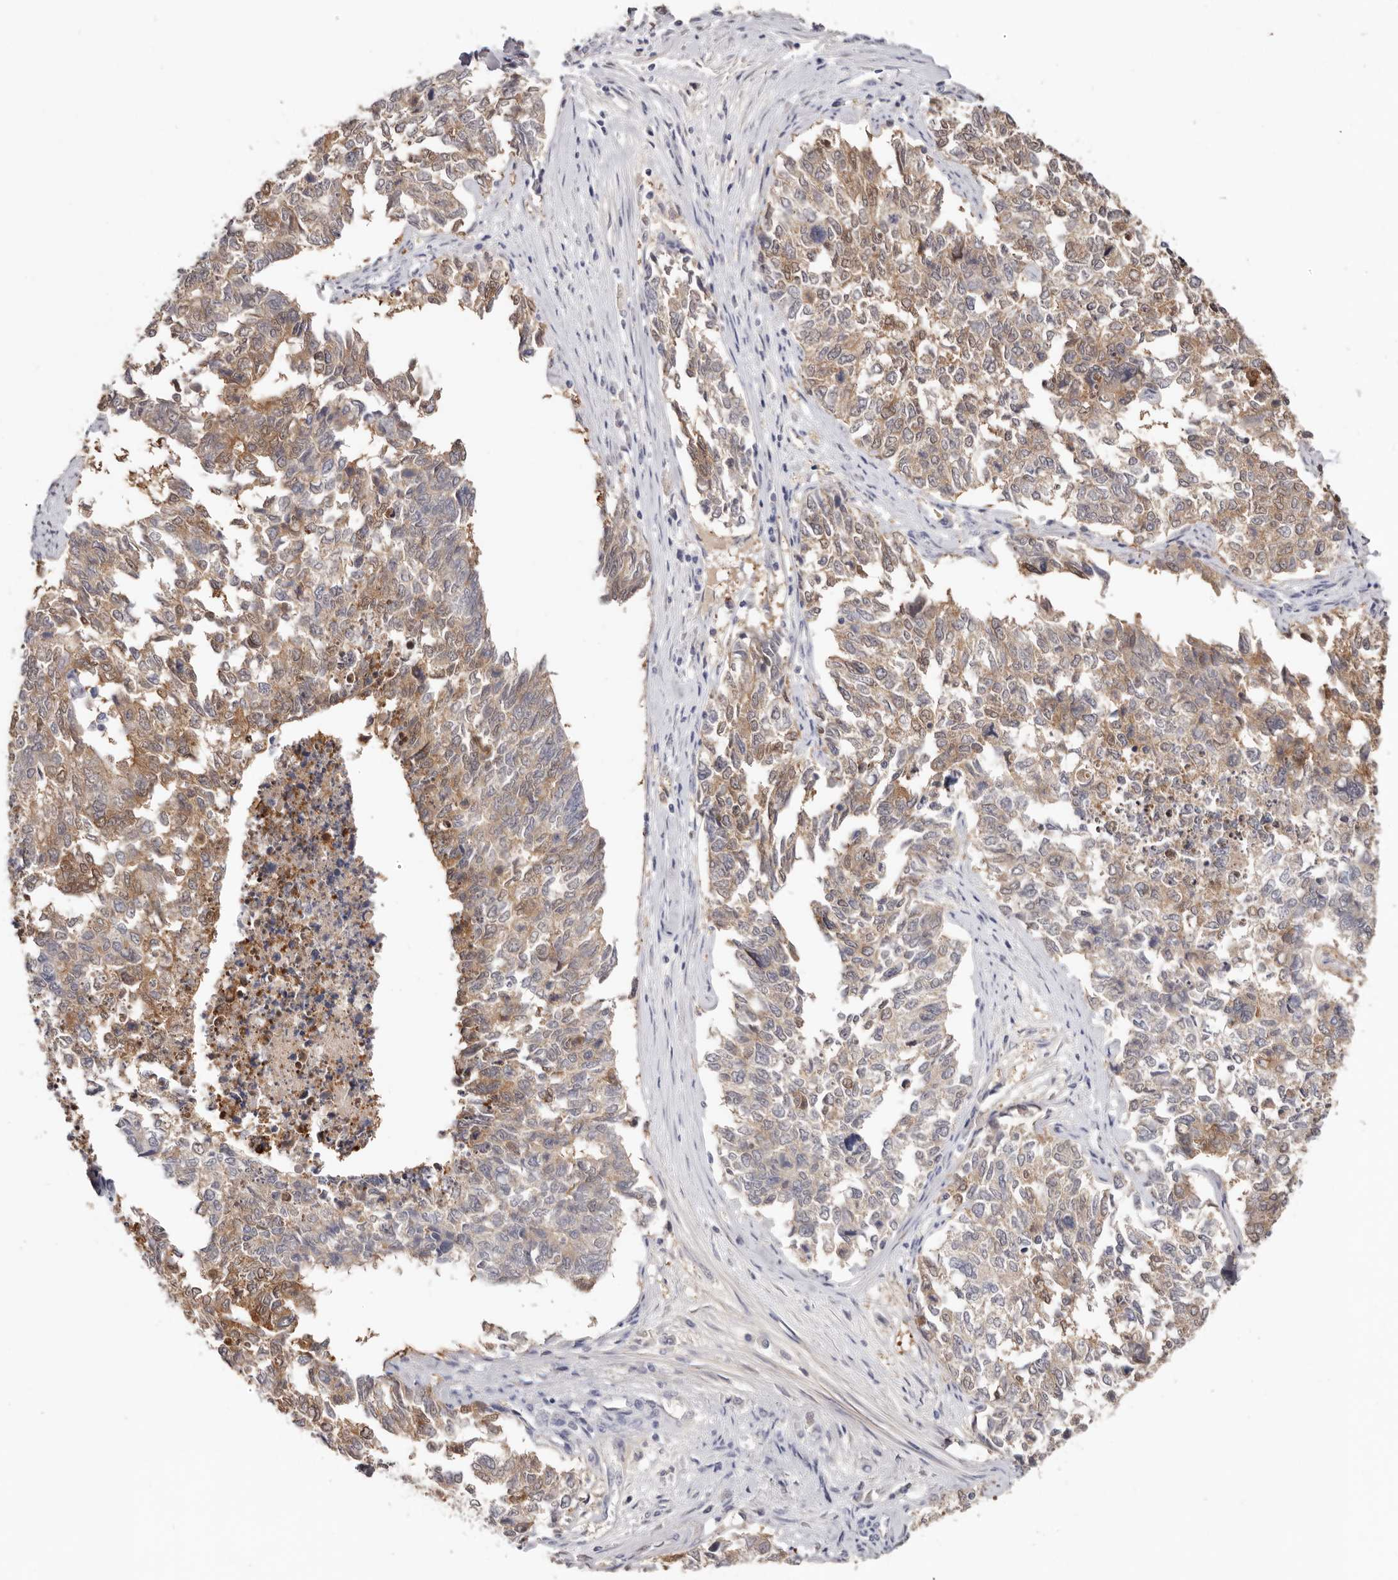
{"staining": {"intensity": "moderate", "quantity": "25%-75%", "location": "cytoplasmic/membranous"}, "tissue": "cervical cancer", "cell_type": "Tumor cells", "image_type": "cancer", "snomed": [{"axis": "morphology", "description": "Squamous cell carcinoma, NOS"}, {"axis": "topography", "description": "Cervix"}], "caption": "Cervical cancer (squamous cell carcinoma) was stained to show a protein in brown. There is medium levels of moderate cytoplasmic/membranous positivity in about 25%-75% of tumor cells. (Stains: DAB in brown, nuclei in blue, Microscopy: brightfield microscopy at high magnification).", "gene": "PKDCC", "patient": {"sex": "female", "age": 63}}